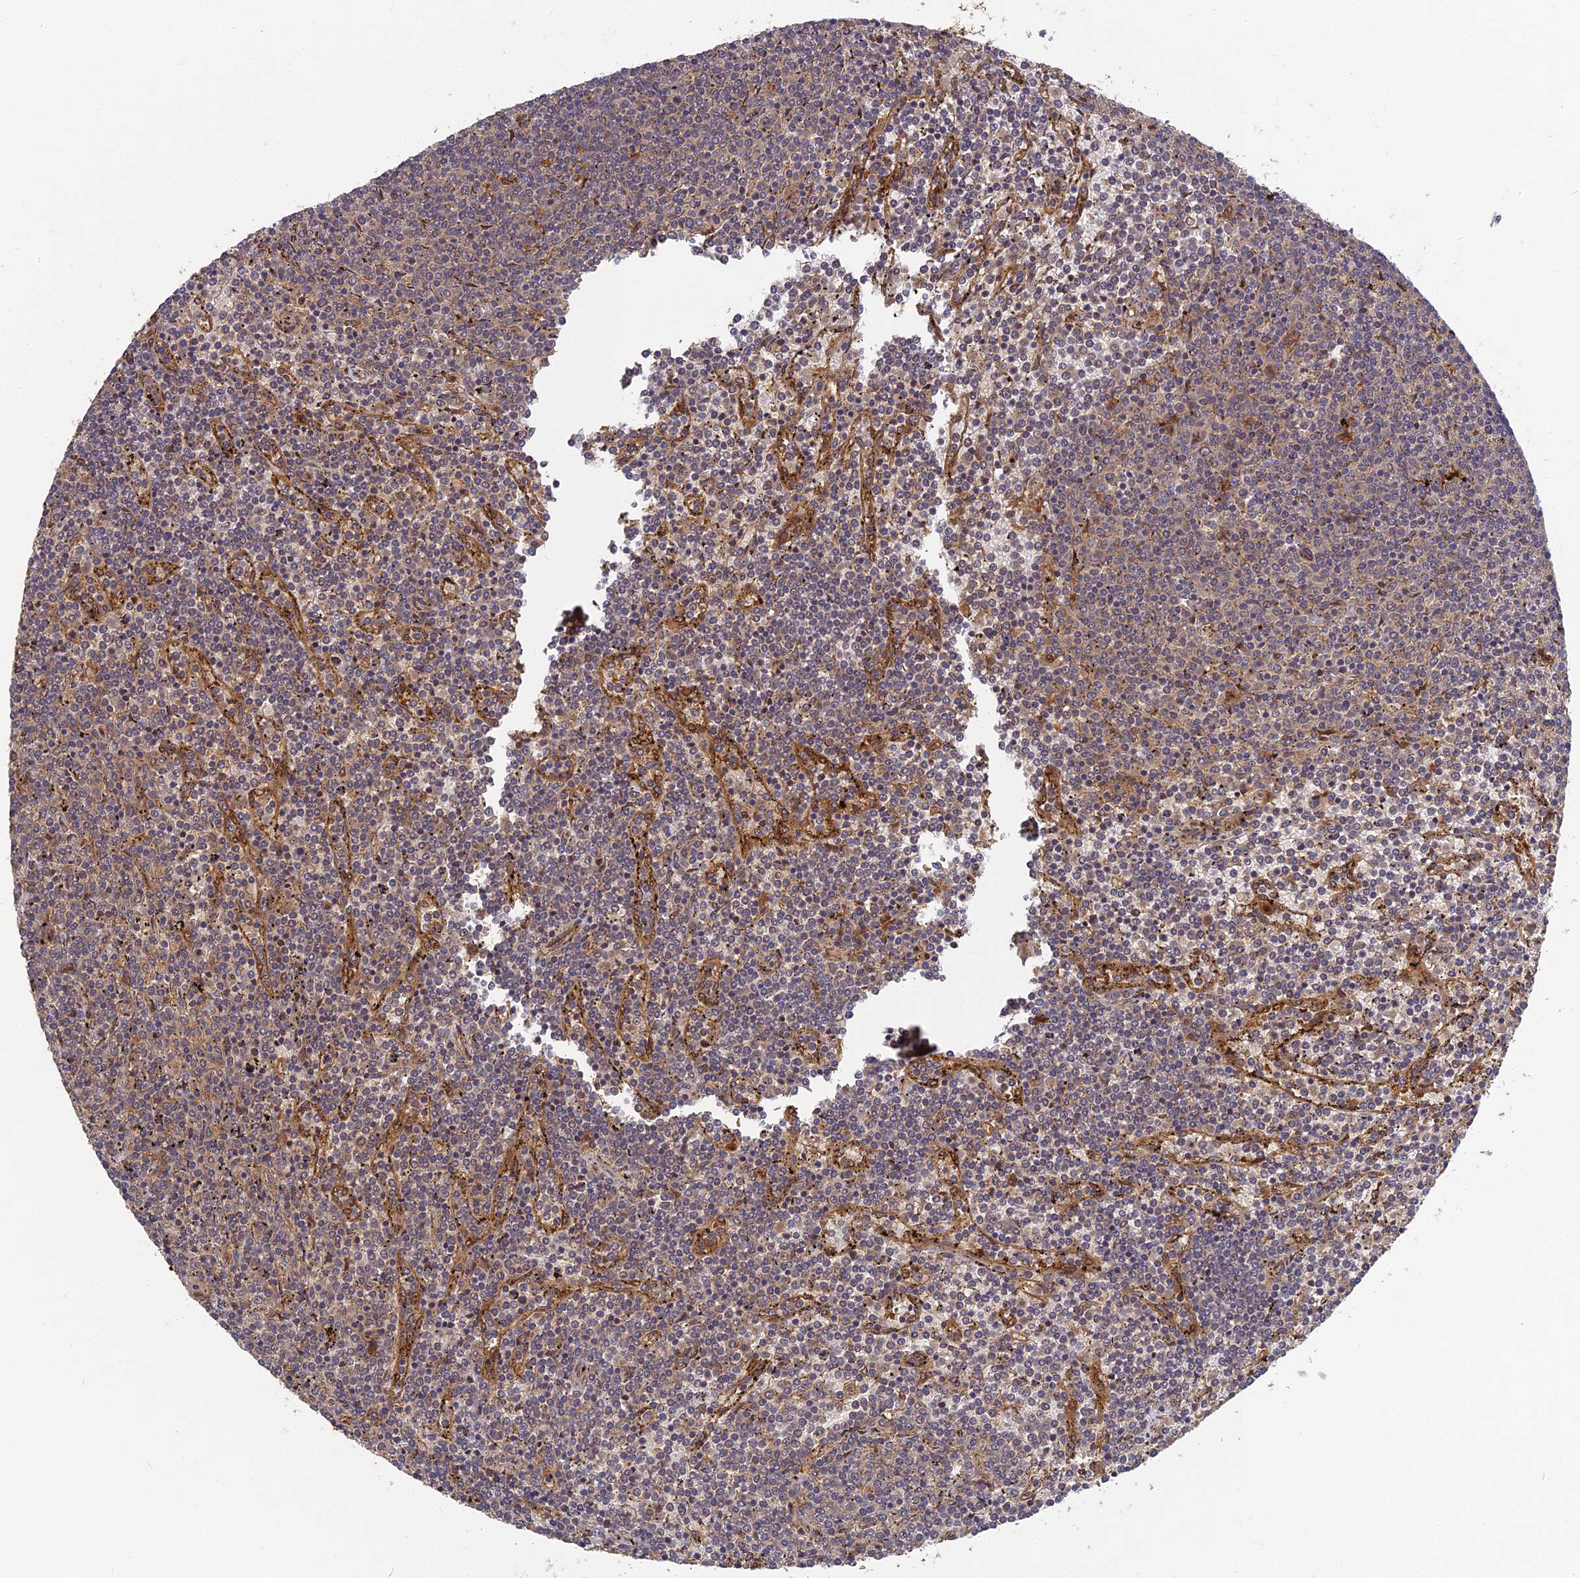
{"staining": {"intensity": "weak", "quantity": "<25%", "location": "cytoplasmic/membranous"}, "tissue": "lymphoma", "cell_type": "Tumor cells", "image_type": "cancer", "snomed": [{"axis": "morphology", "description": "Malignant lymphoma, non-Hodgkin's type, Low grade"}, {"axis": "topography", "description": "Spleen"}], "caption": "The IHC image has no significant positivity in tumor cells of malignant lymphoma, non-Hodgkin's type (low-grade) tissue.", "gene": "TMUB2", "patient": {"sex": "female", "age": 50}}